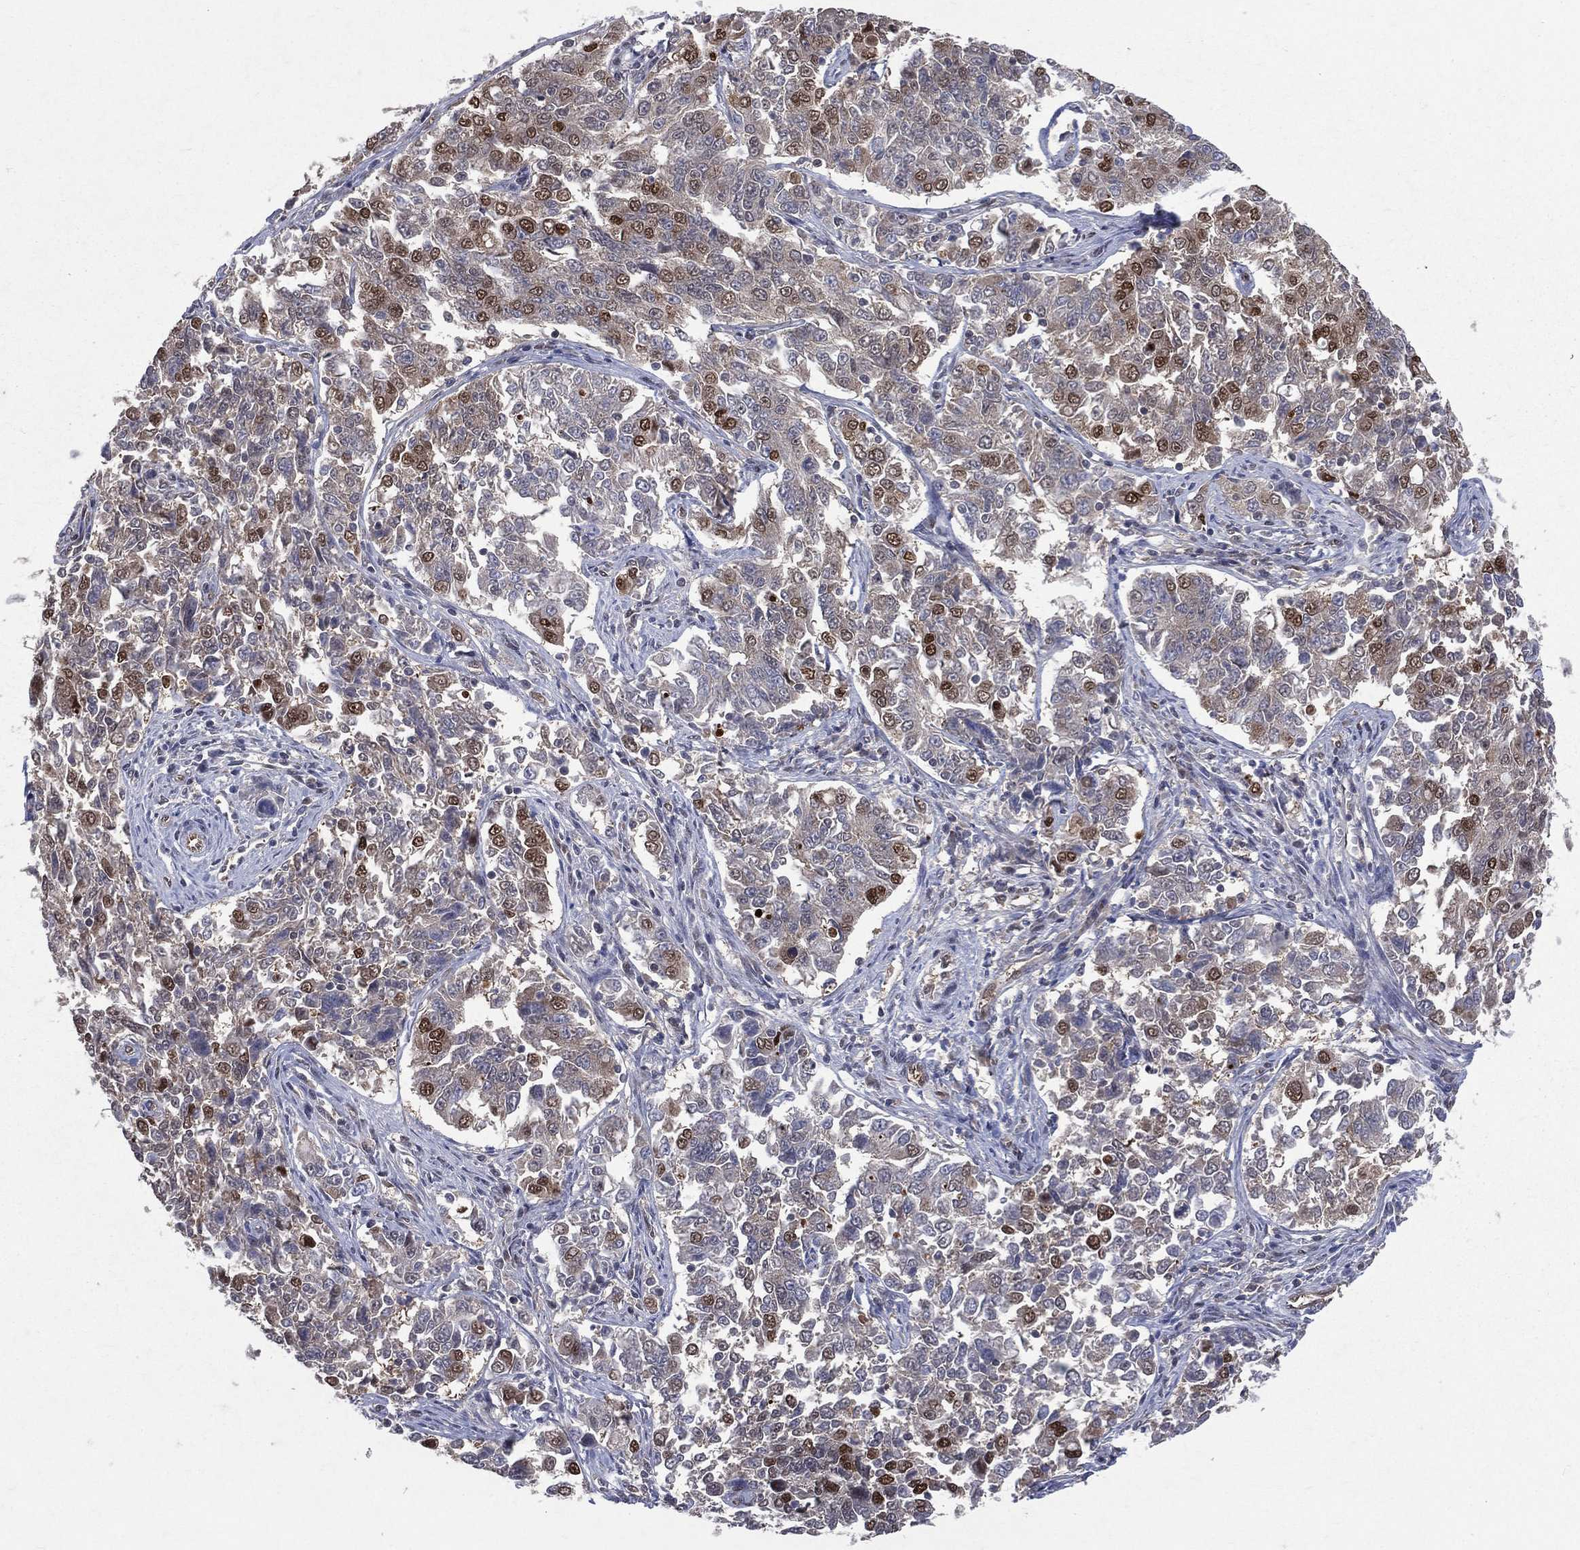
{"staining": {"intensity": "moderate", "quantity": "<25%", "location": "nuclear"}, "tissue": "endometrial cancer", "cell_type": "Tumor cells", "image_type": "cancer", "snomed": [{"axis": "morphology", "description": "Adenocarcinoma, NOS"}, {"axis": "topography", "description": "Endometrium"}], "caption": "Immunohistochemical staining of adenocarcinoma (endometrial) exhibits low levels of moderate nuclear staining in about <25% of tumor cells.", "gene": "GMPR2", "patient": {"sex": "female", "age": 43}}